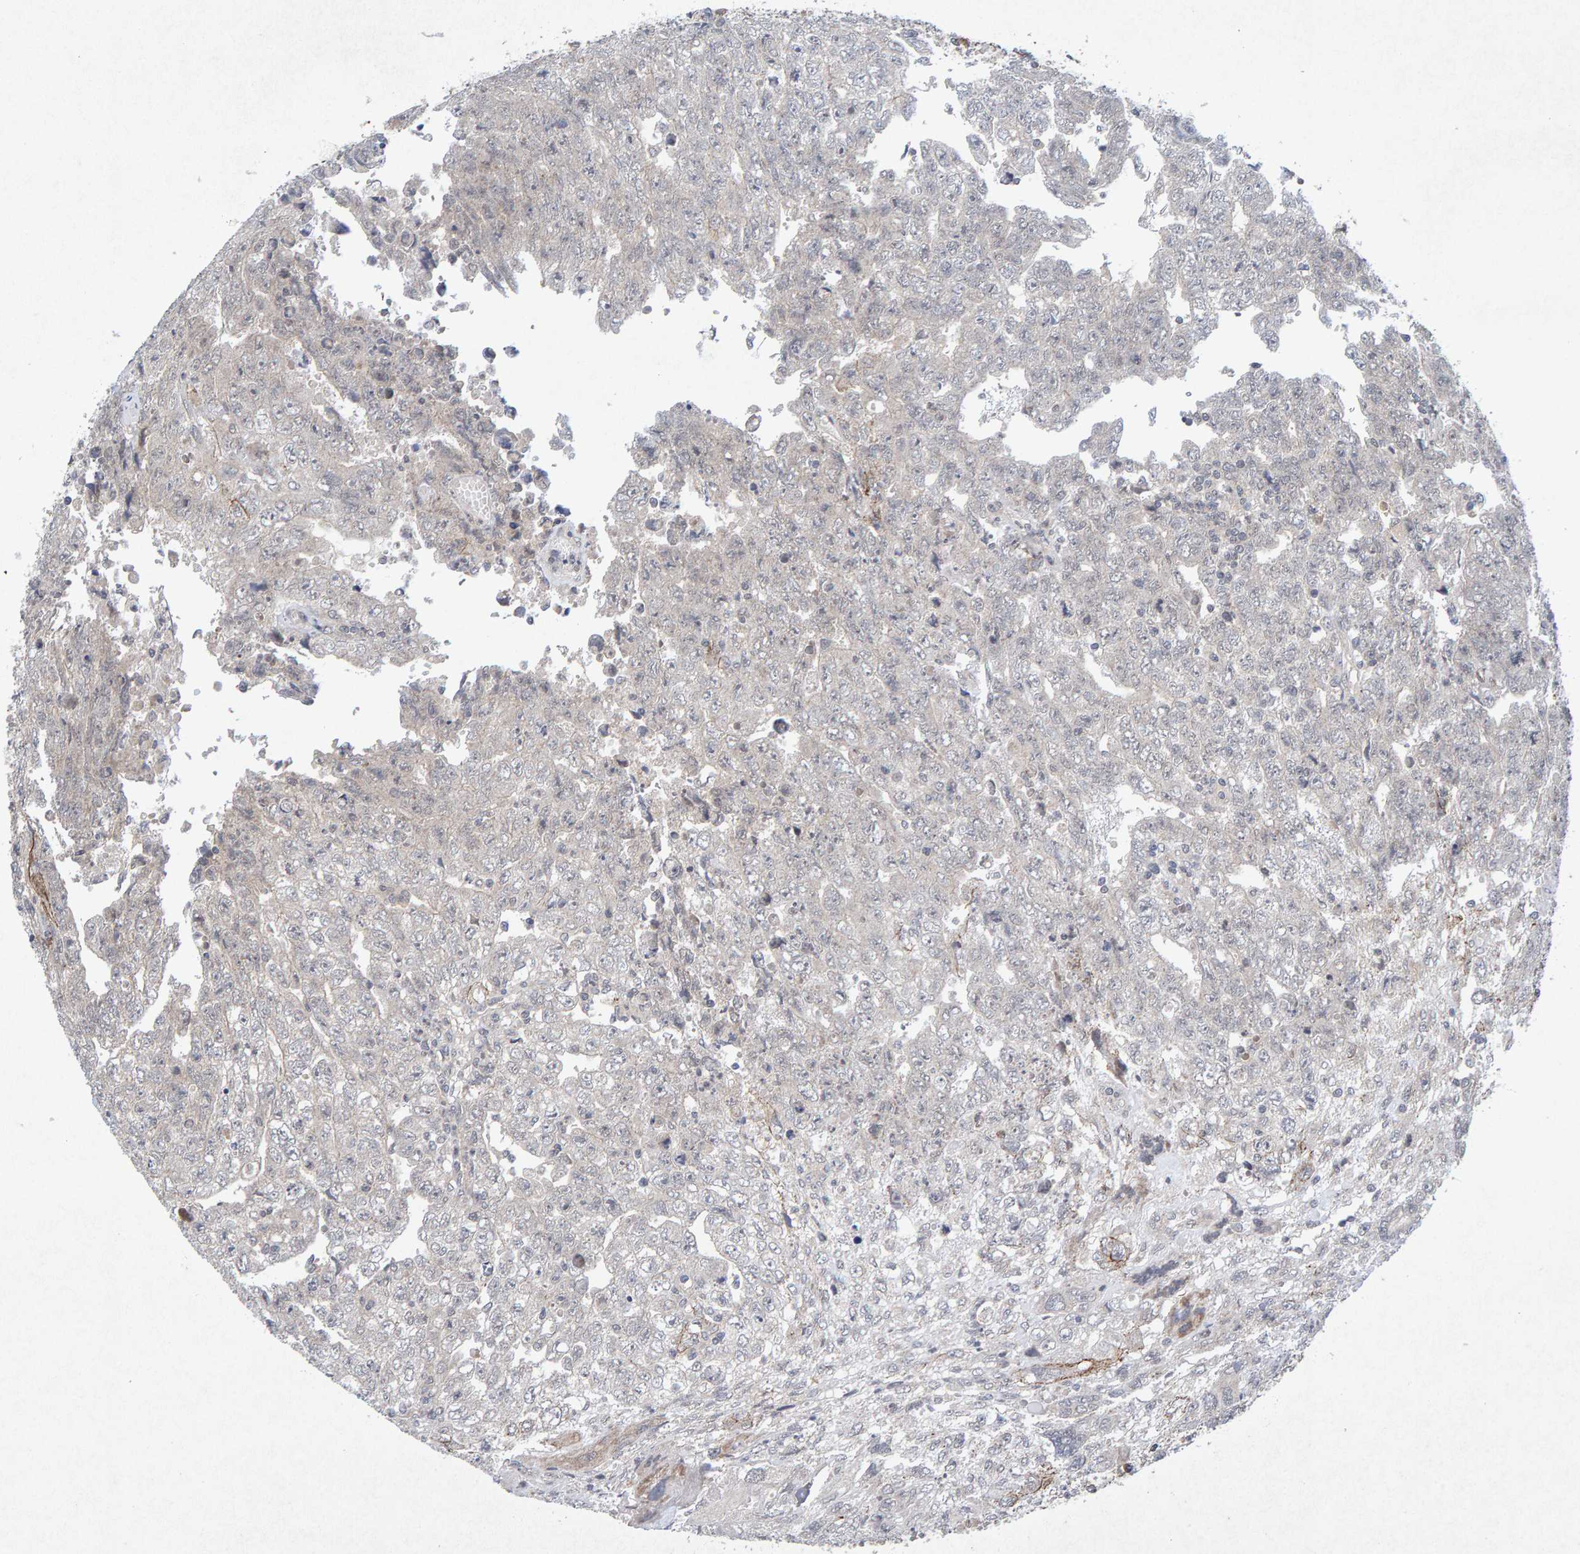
{"staining": {"intensity": "negative", "quantity": "none", "location": "none"}, "tissue": "testis cancer", "cell_type": "Tumor cells", "image_type": "cancer", "snomed": [{"axis": "morphology", "description": "Carcinoma, Embryonal, NOS"}, {"axis": "topography", "description": "Testis"}], "caption": "Histopathology image shows no protein positivity in tumor cells of testis embryonal carcinoma tissue.", "gene": "CDH2", "patient": {"sex": "male", "age": 28}}